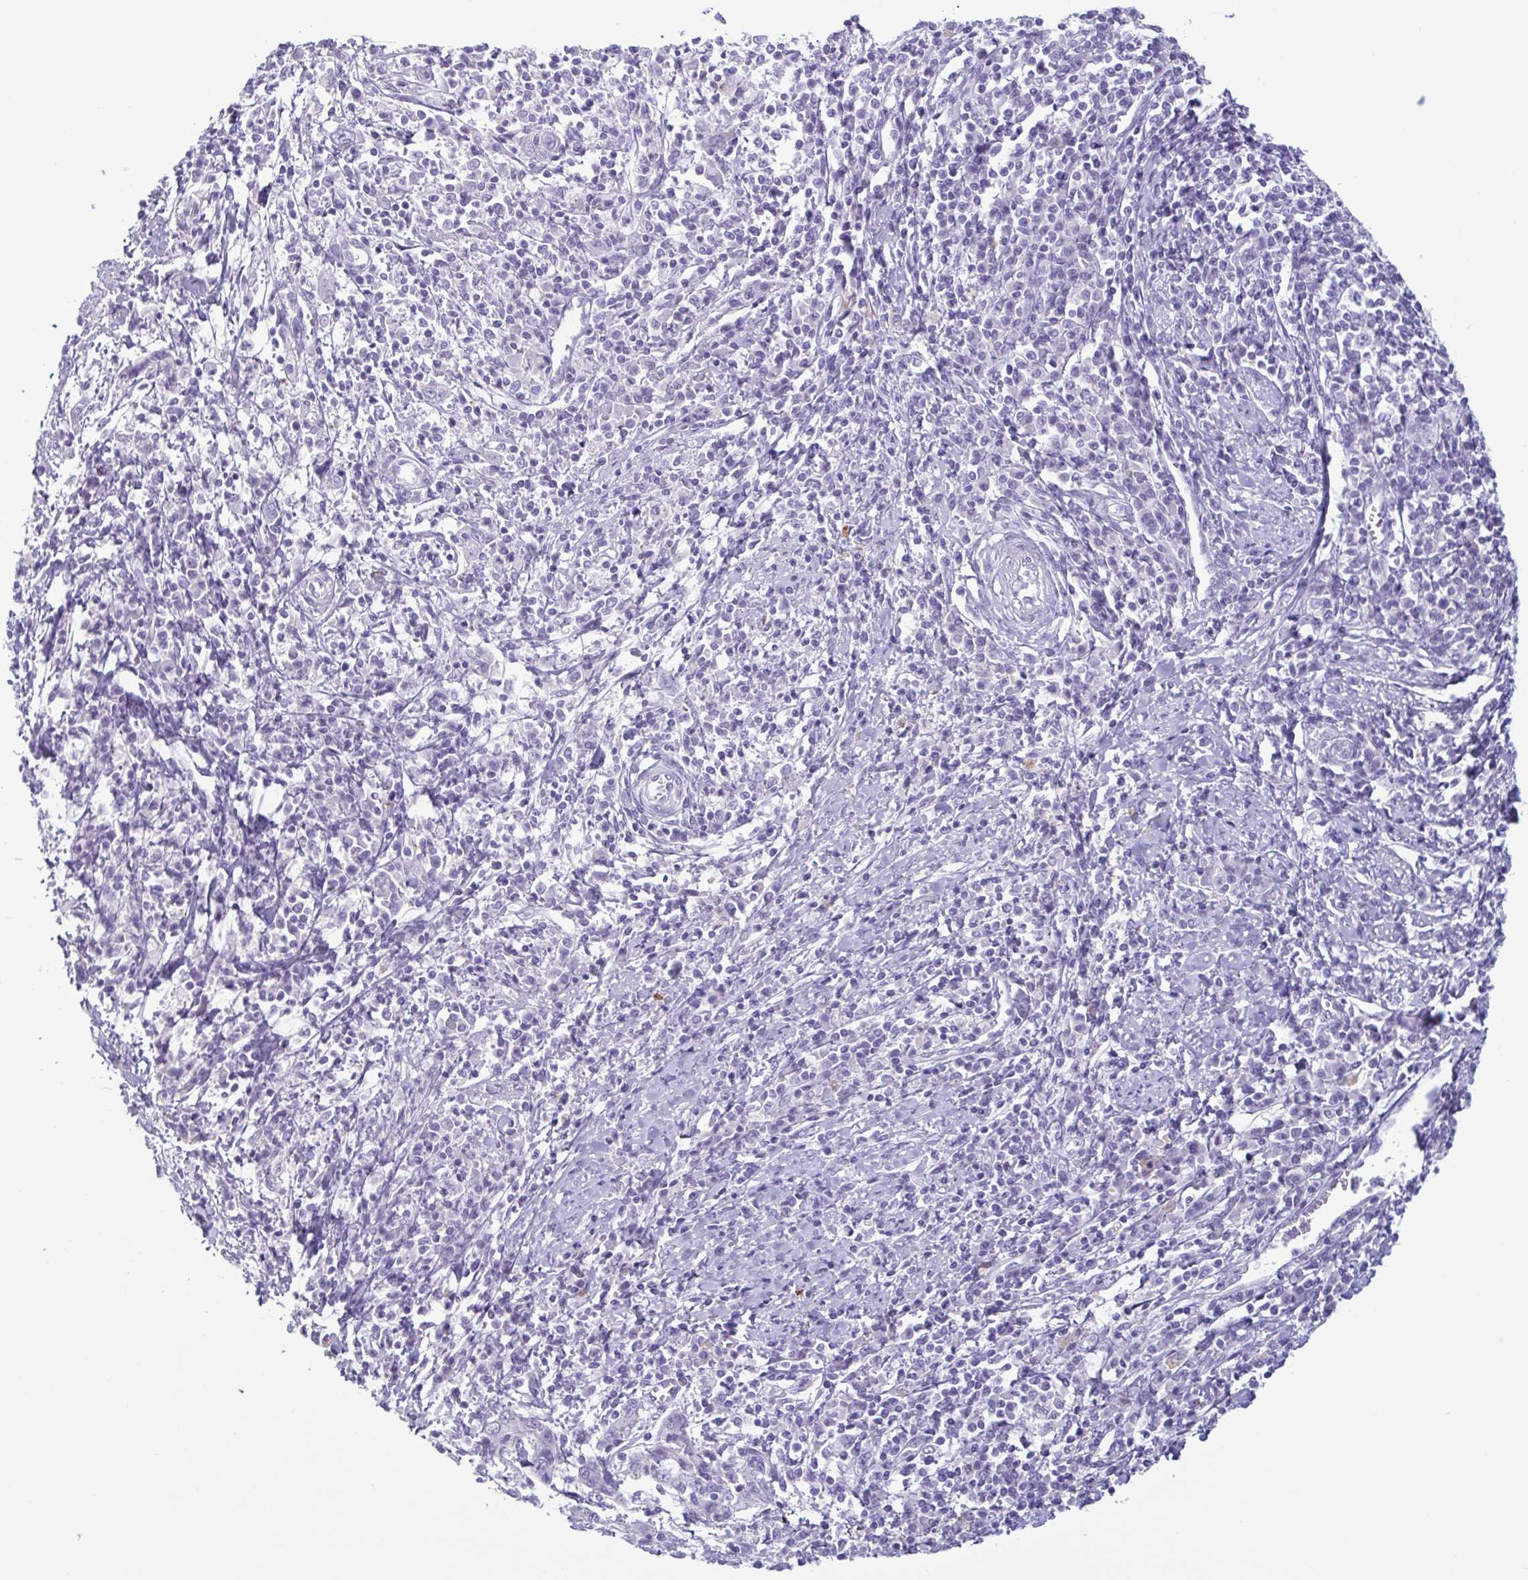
{"staining": {"intensity": "negative", "quantity": "none", "location": "none"}, "tissue": "cervical cancer", "cell_type": "Tumor cells", "image_type": "cancer", "snomed": [{"axis": "morphology", "description": "Squamous cell carcinoma, NOS"}, {"axis": "topography", "description": "Cervix"}], "caption": "The micrograph reveals no significant expression in tumor cells of cervical squamous cell carcinoma. (Immunohistochemistry (ihc), brightfield microscopy, high magnification).", "gene": "LTF", "patient": {"sex": "female", "age": 46}}